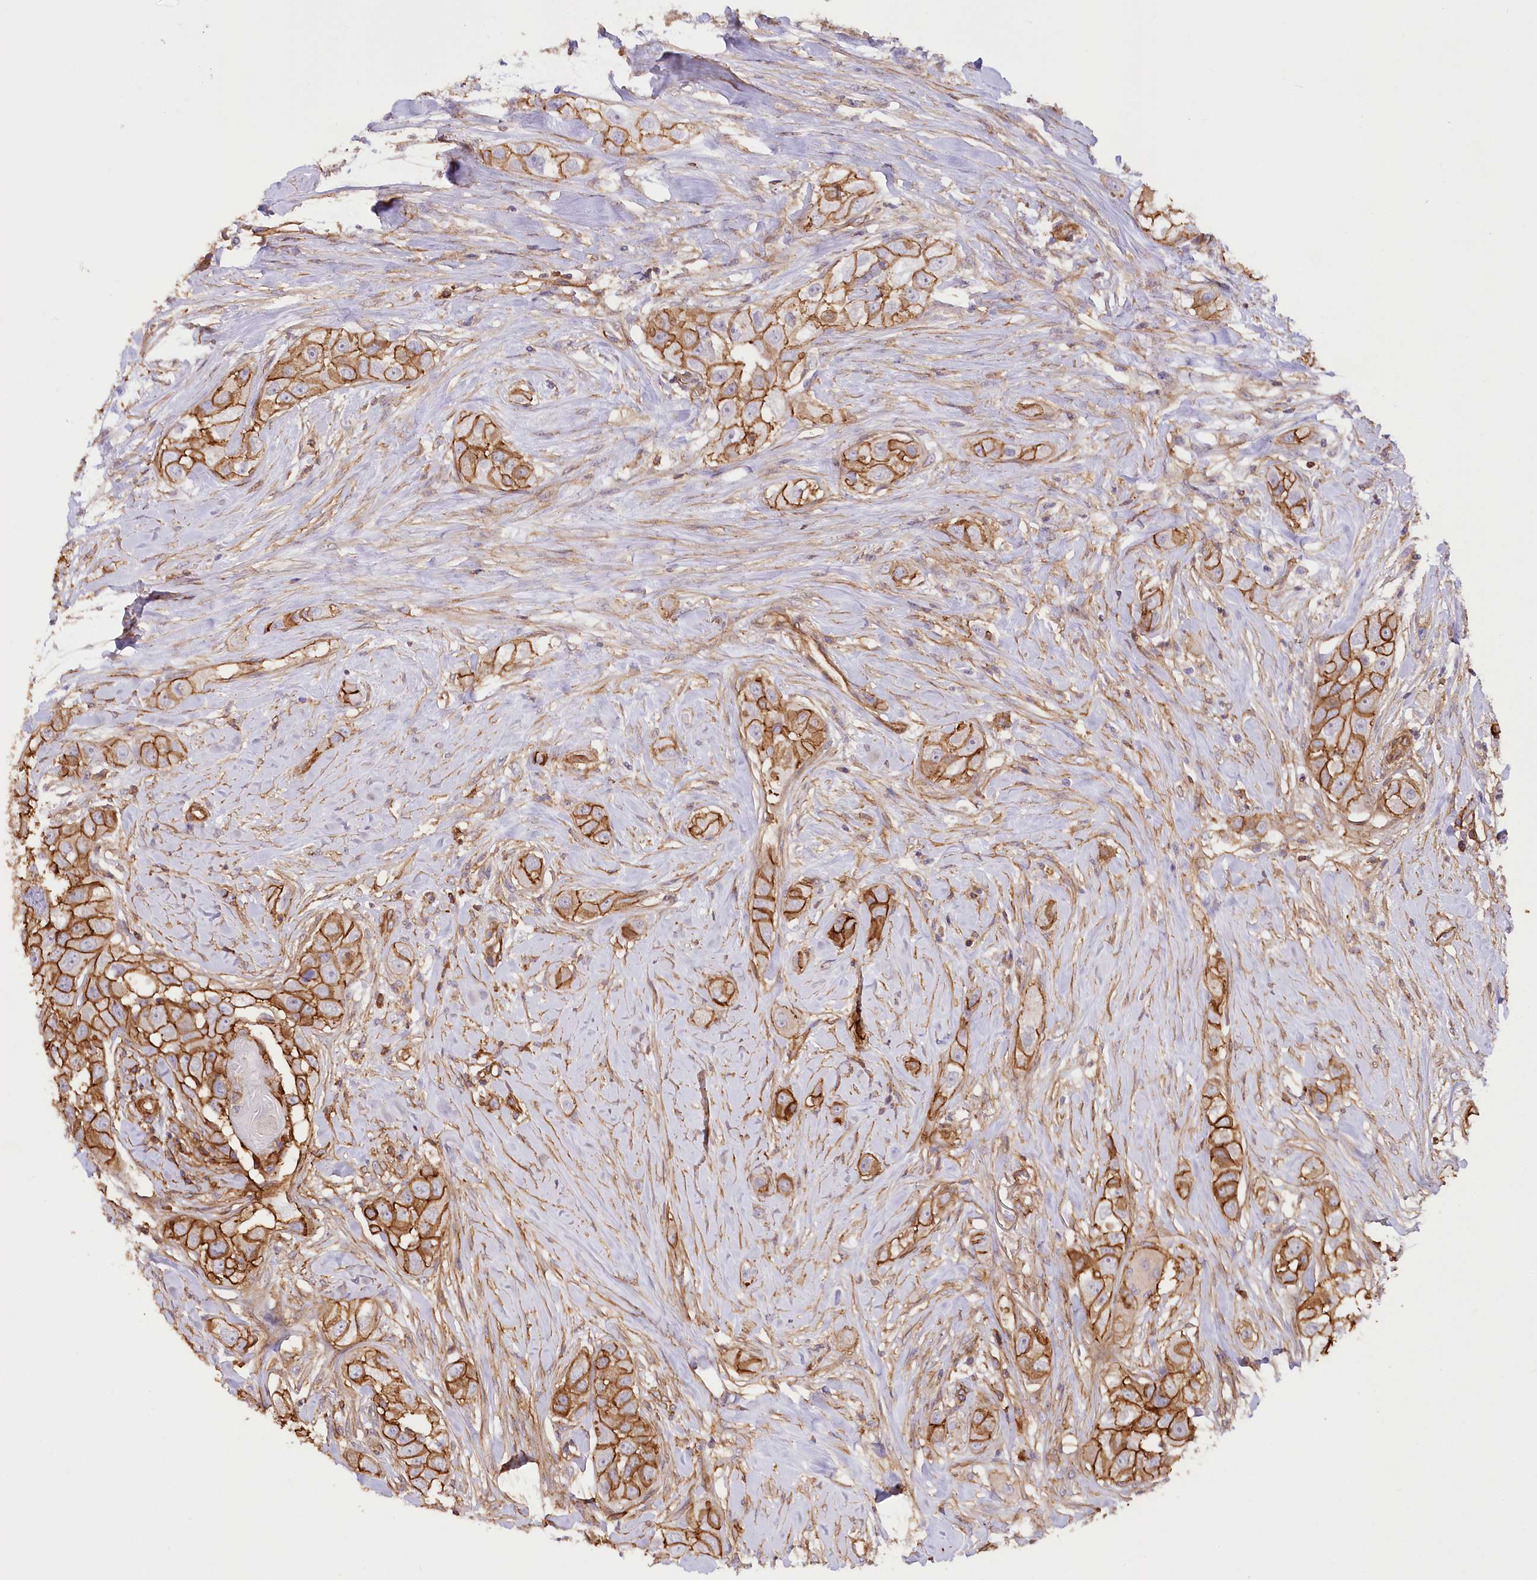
{"staining": {"intensity": "strong", "quantity": ">75%", "location": "cytoplasmic/membranous"}, "tissue": "head and neck cancer", "cell_type": "Tumor cells", "image_type": "cancer", "snomed": [{"axis": "morphology", "description": "Normal tissue, NOS"}, {"axis": "morphology", "description": "Squamous cell carcinoma, NOS"}, {"axis": "topography", "description": "Skeletal muscle"}, {"axis": "topography", "description": "Head-Neck"}], "caption": "Human head and neck cancer stained with a brown dye shows strong cytoplasmic/membranous positive positivity in approximately >75% of tumor cells.", "gene": "SYNPO2", "patient": {"sex": "male", "age": 51}}